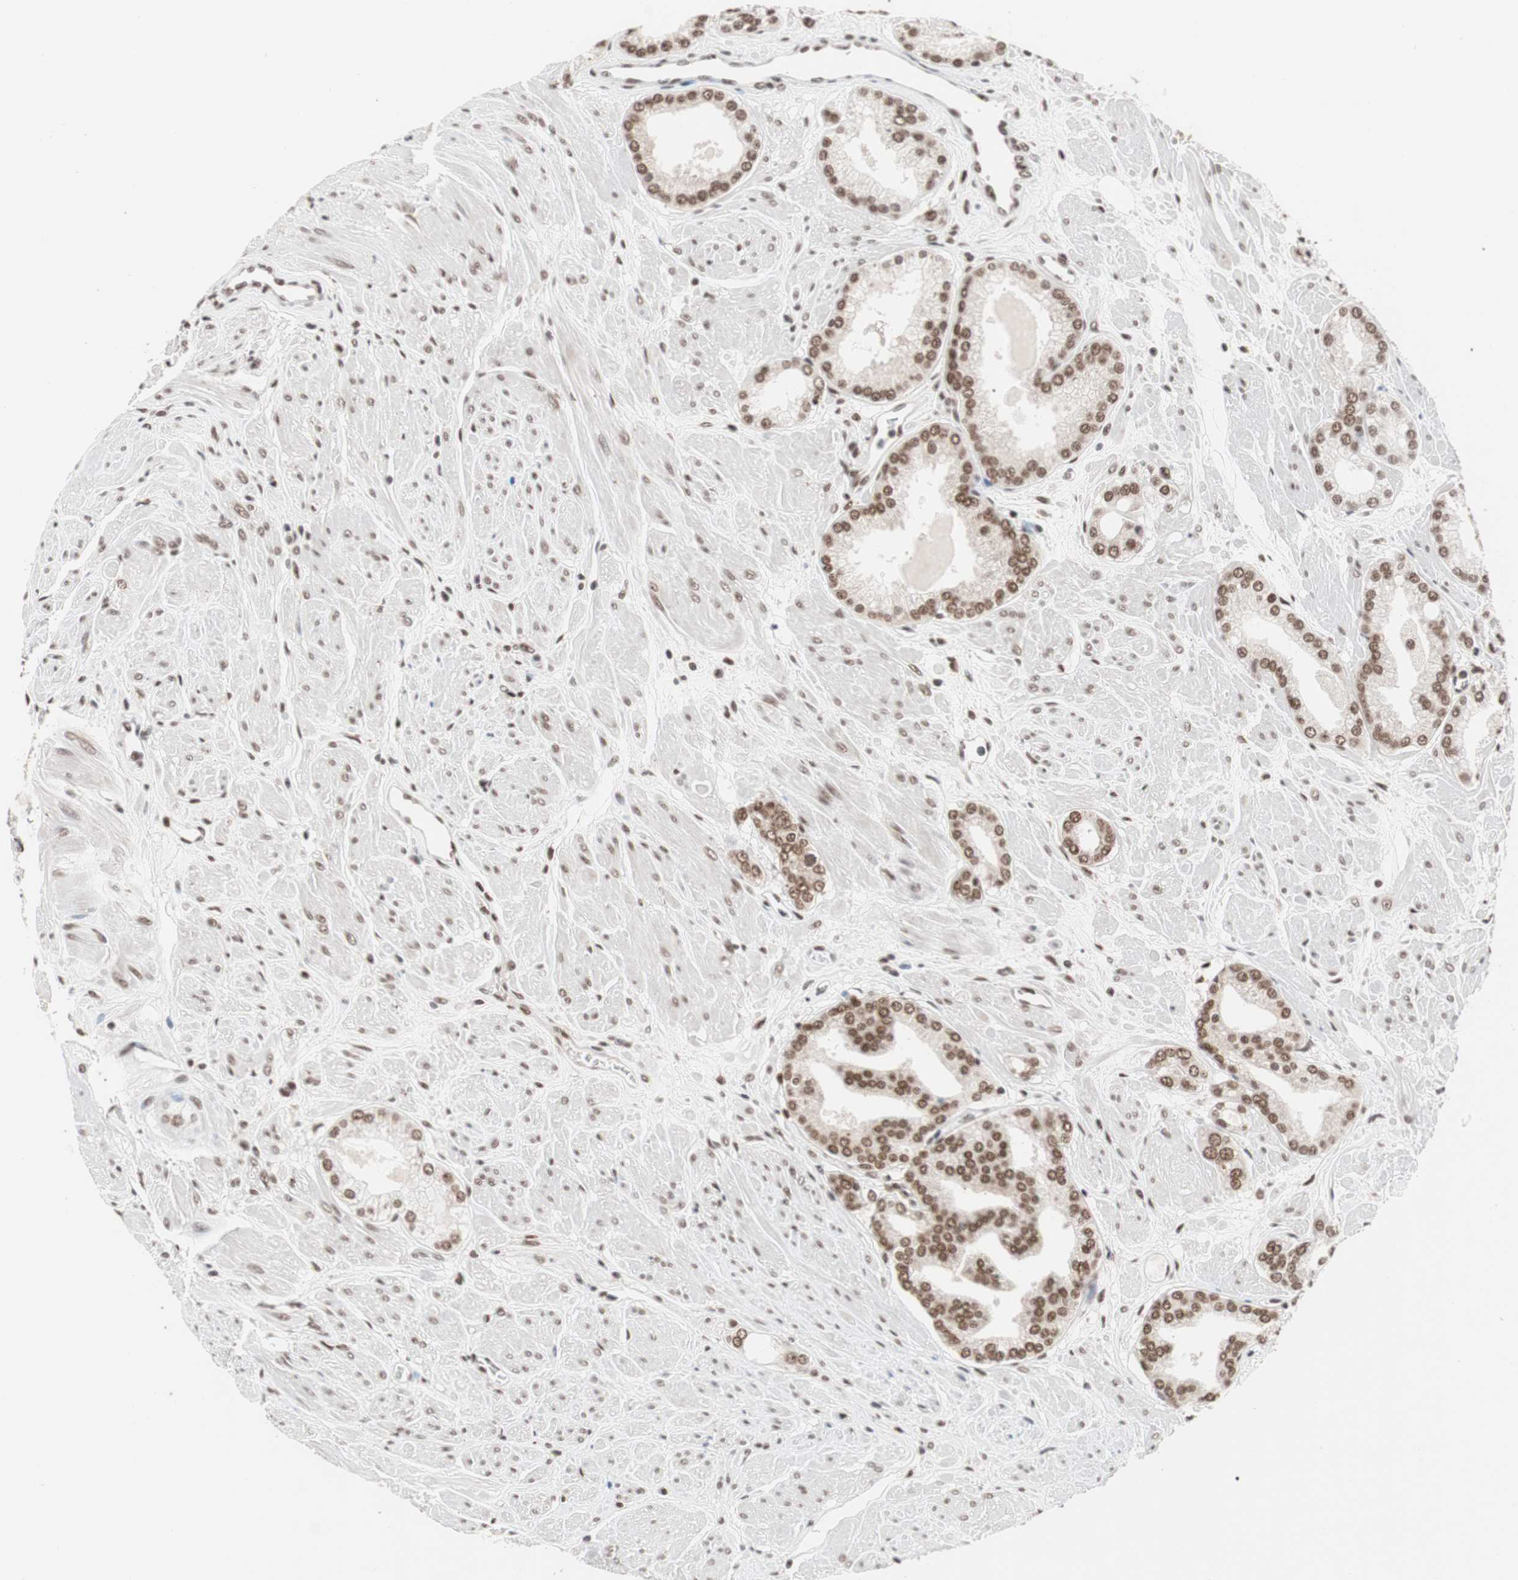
{"staining": {"intensity": "moderate", "quantity": ">75%", "location": "nuclear"}, "tissue": "prostate cancer", "cell_type": "Tumor cells", "image_type": "cancer", "snomed": [{"axis": "morphology", "description": "Adenocarcinoma, High grade"}, {"axis": "topography", "description": "Prostate"}], "caption": "Immunohistochemical staining of prostate high-grade adenocarcinoma demonstrates medium levels of moderate nuclear protein positivity in approximately >75% of tumor cells. (DAB = brown stain, brightfield microscopy at high magnification).", "gene": "CHAMP1", "patient": {"sex": "male", "age": 61}}